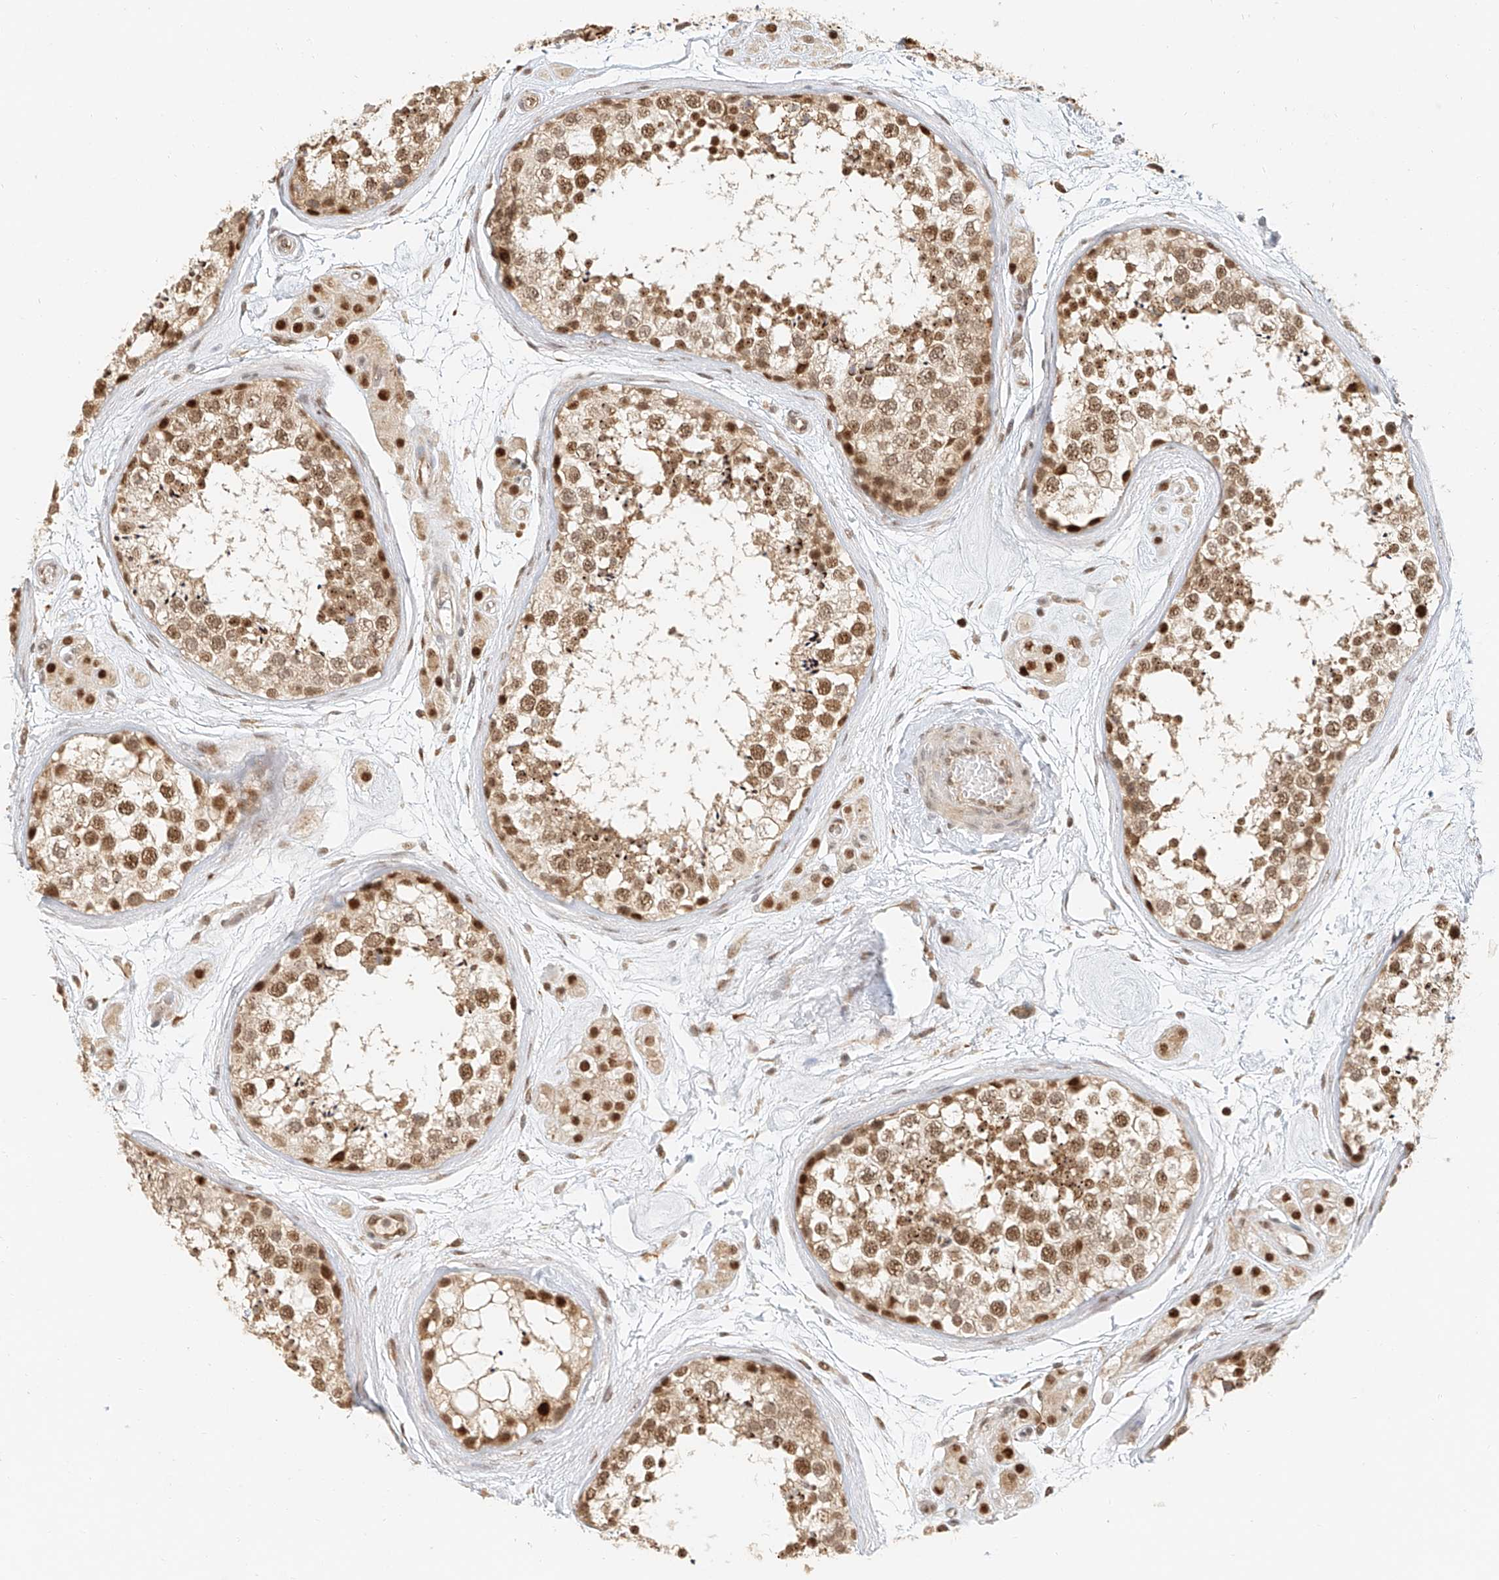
{"staining": {"intensity": "moderate", "quantity": ">75%", "location": "nuclear"}, "tissue": "testis", "cell_type": "Cells in seminiferous ducts", "image_type": "normal", "snomed": [{"axis": "morphology", "description": "Normal tissue, NOS"}, {"axis": "topography", "description": "Testis"}], "caption": "Moderate nuclear expression for a protein is seen in approximately >75% of cells in seminiferous ducts of unremarkable testis using IHC.", "gene": "CXorf58", "patient": {"sex": "male", "age": 56}}